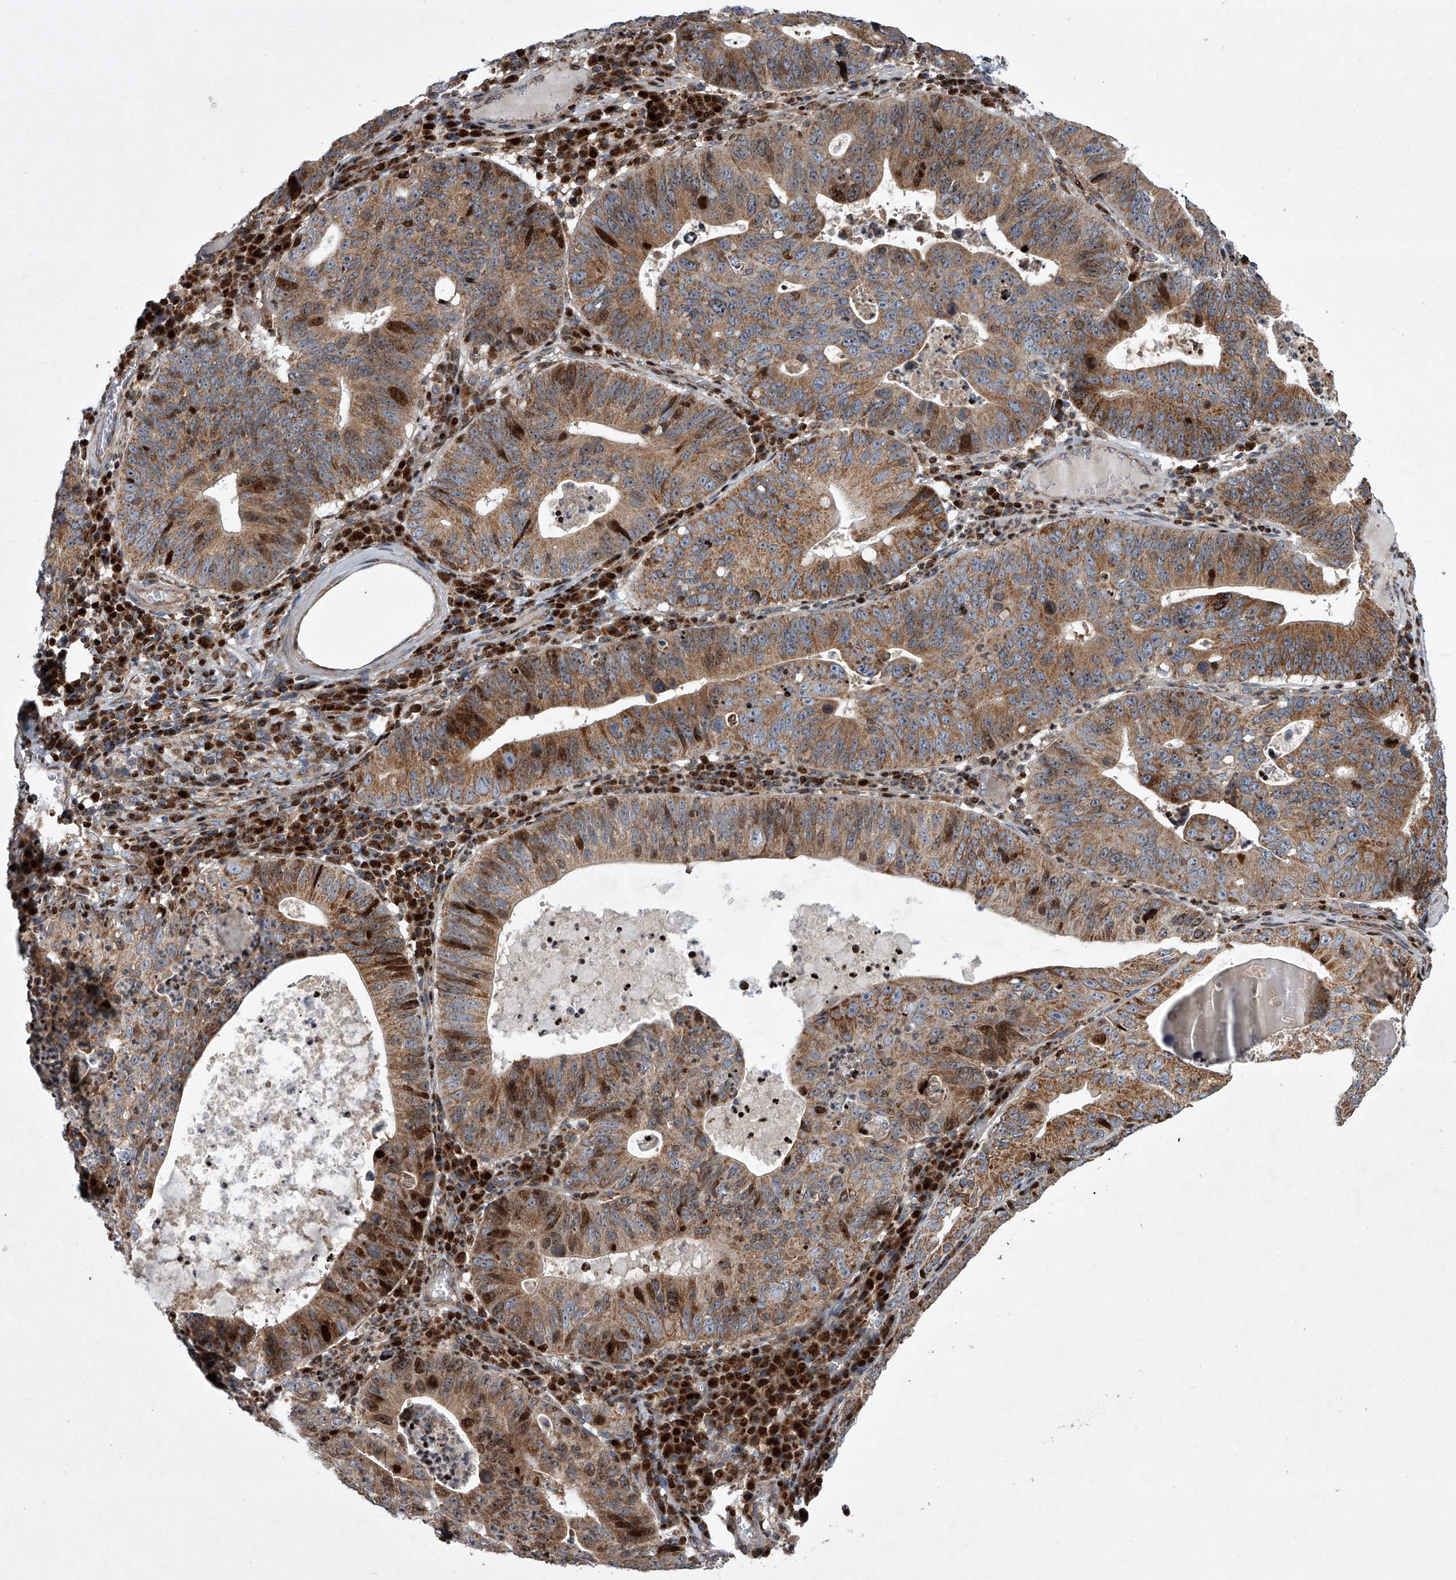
{"staining": {"intensity": "moderate", "quantity": ">75%", "location": "cytoplasmic/membranous,nuclear"}, "tissue": "stomach cancer", "cell_type": "Tumor cells", "image_type": "cancer", "snomed": [{"axis": "morphology", "description": "Adenocarcinoma, NOS"}, {"axis": "topography", "description": "Stomach"}], "caption": "Adenocarcinoma (stomach) tissue exhibits moderate cytoplasmic/membranous and nuclear expression in about >75% of tumor cells, visualized by immunohistochemistry.", "gene": "STRADA", "patient": {"sex": "male", "age": 59}}